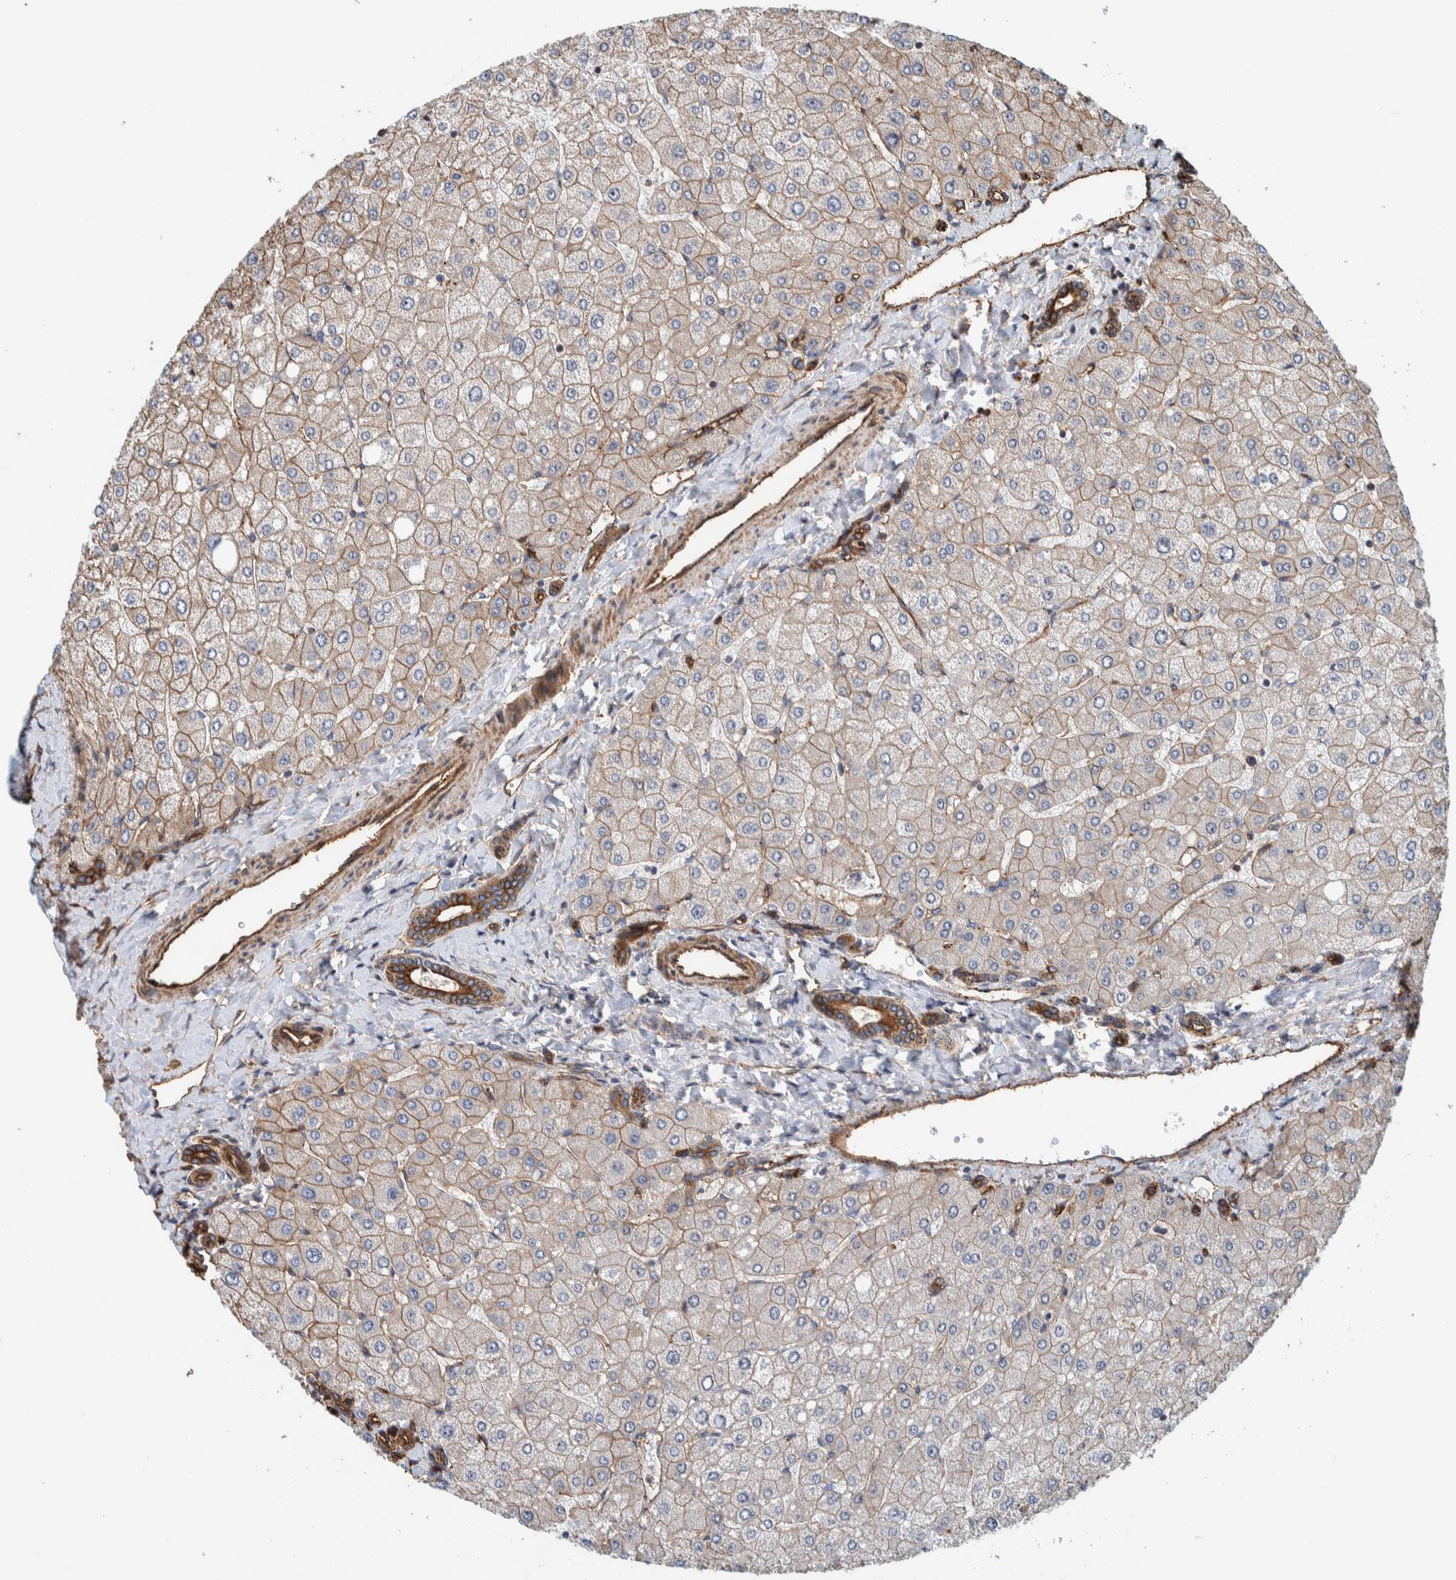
{"staining": {"intensity": "strong", "quantity": ">75%", "location": "cytoplasmic/membranous"}, "tissue": "liver", "cell_type": "Cholangiocytes", "image_type": "normal", "snomed": [{"axis": "morphology", "description": "Normal tissue, NOS"}, {"axis": "topography", "description": "Liver"}], "caption": "Cholangiocytes exhibit high levels of strong cytoplasmic/membranous staining in approximately >75% of cells in normal human liver.", "gene": "PKD1L1", "patient": {"sex": "male", "age": 55}}